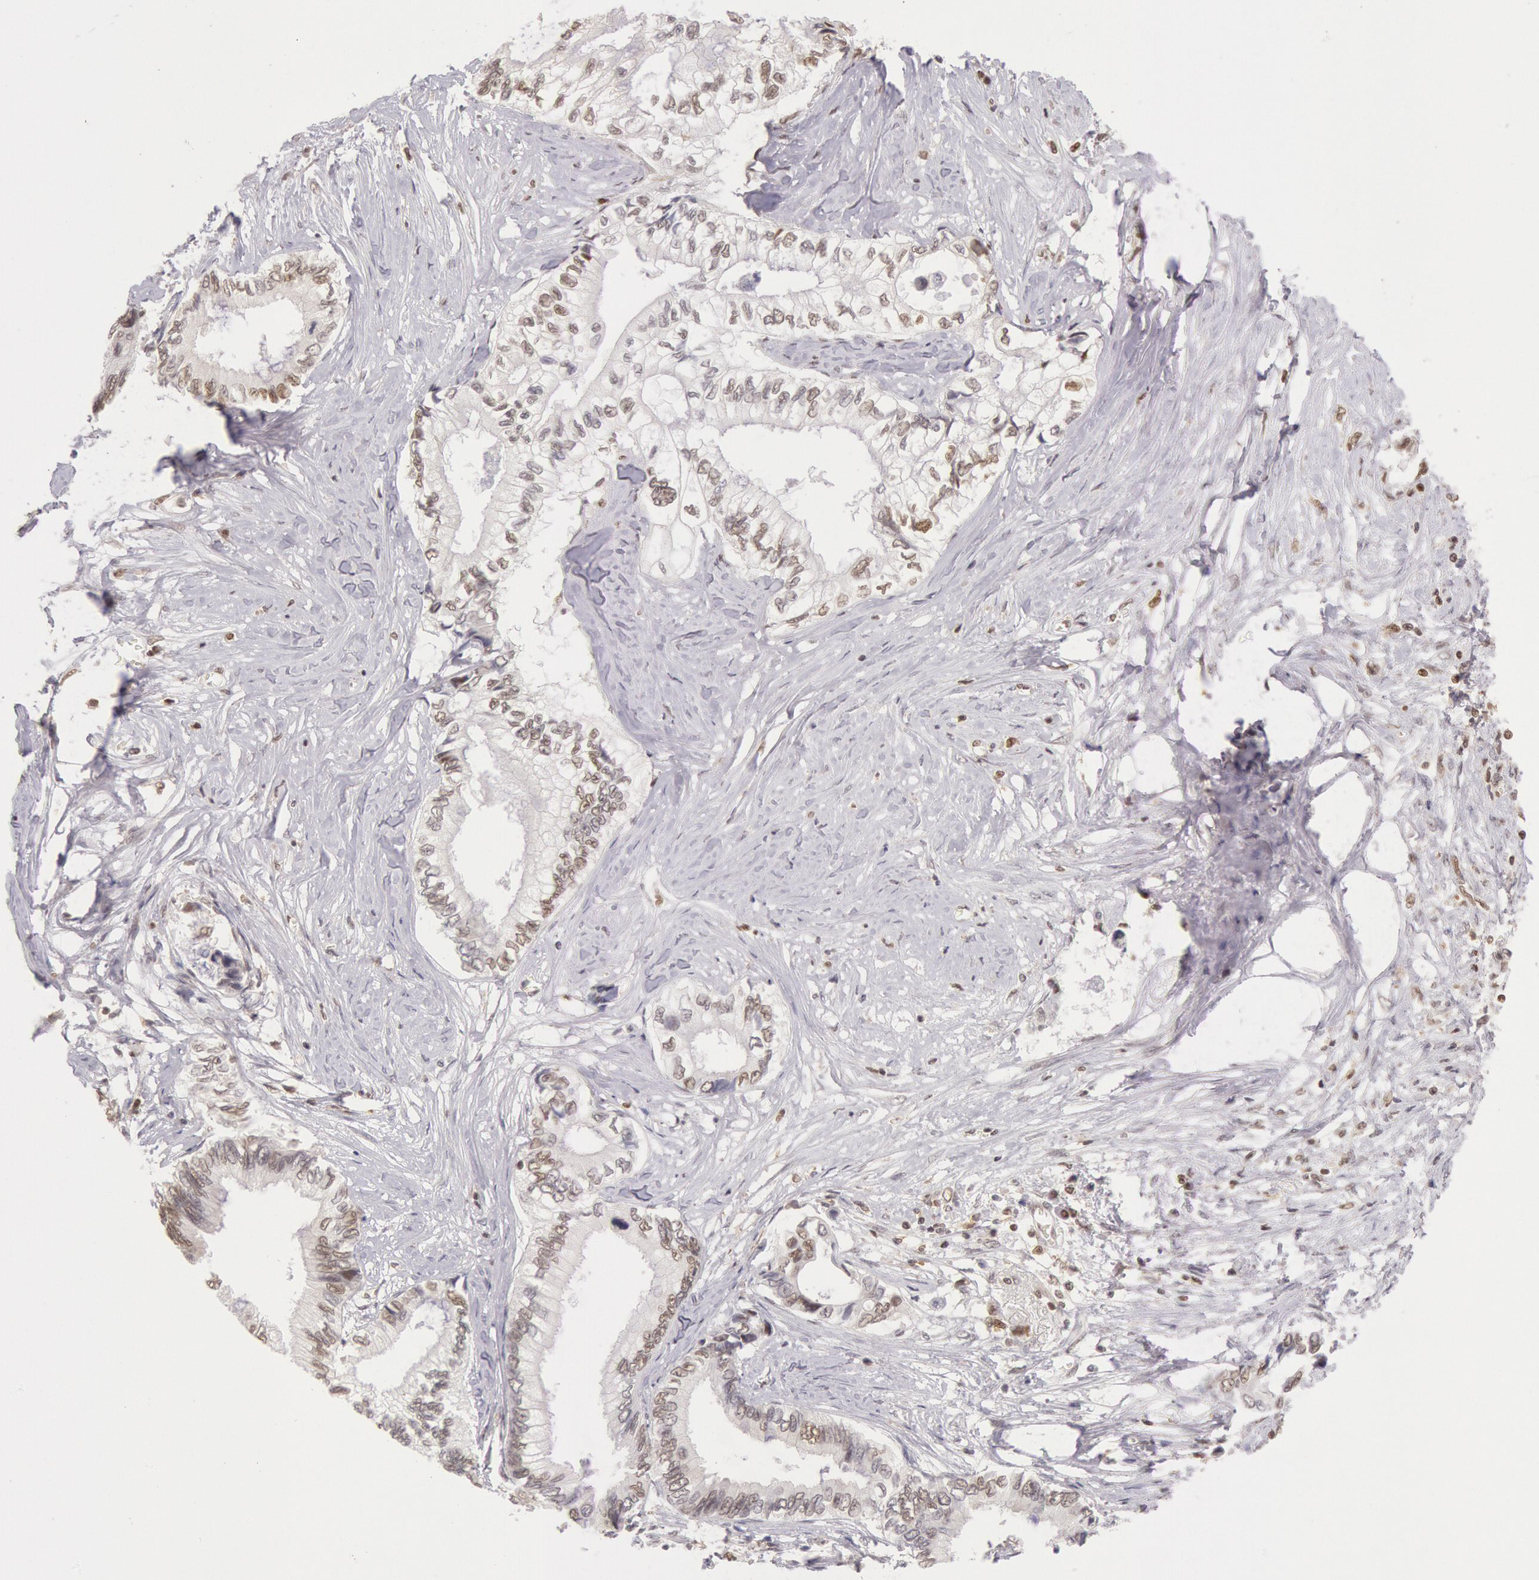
{"staining": {"intensity": "weak", "quantity": "25%-75%", "location": "nuclear"}, "tissue": "pancreatic cancer", "cell_type": "Tumor cells", "image_type": "cancer", "snomed": [{"axis": "morphology", "description": "Adenocarcinoma, NOS"}, {"axis": "topography", "description": "Pancreas"}], "caption": "Human pancreatic adenocarcinoma stained with a protein marker demonstrates weak staining in tumor cells.", "gene": "ESS2", "patient": {"sex": "female", "age": 66}}